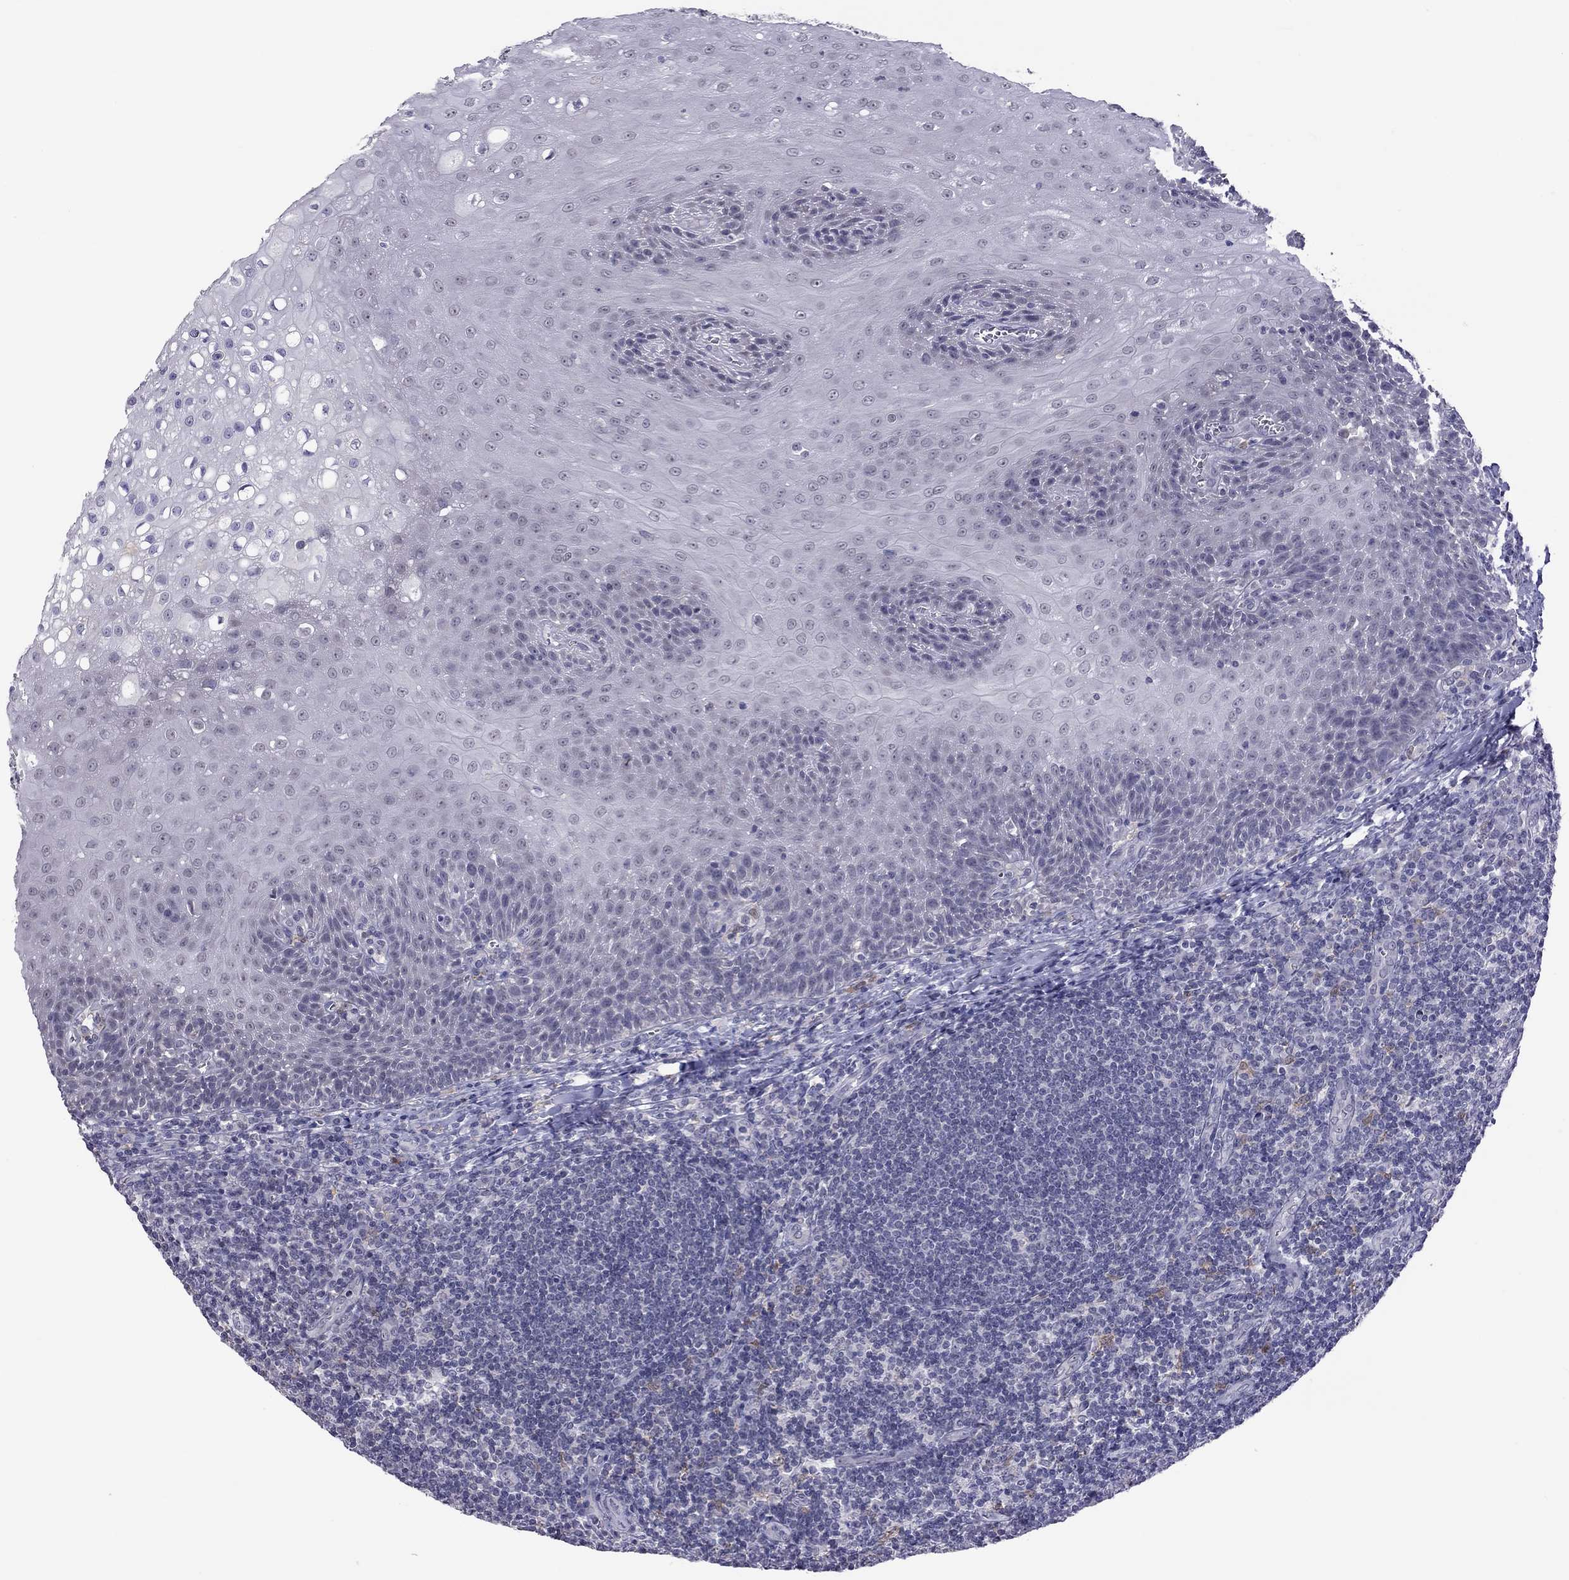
{"staining": {"intensity": "negative", "quantity": "none", "location": "none"}, "tissue": "tonsil", "cell_type": "Germinal center cells", "image_type": "normal", "snomed": [{"axis": "morphology", "description": "Normal tissue, NOS"}, {"axis": "topography", "description": "Tonsil"}], "caption": "A photomicrograph of tonsil stained for a protein demonstrates no brown staining in germinal center cells. (Stains: DAB (3,3'-diaminobenzidine) immunohistochemistry with hematoxylin counter stain, Microscopy: brightfield microscopy at high magnification).", "gene": "PPP1R3A", "patient": {"sex": "male", "age": 33}}